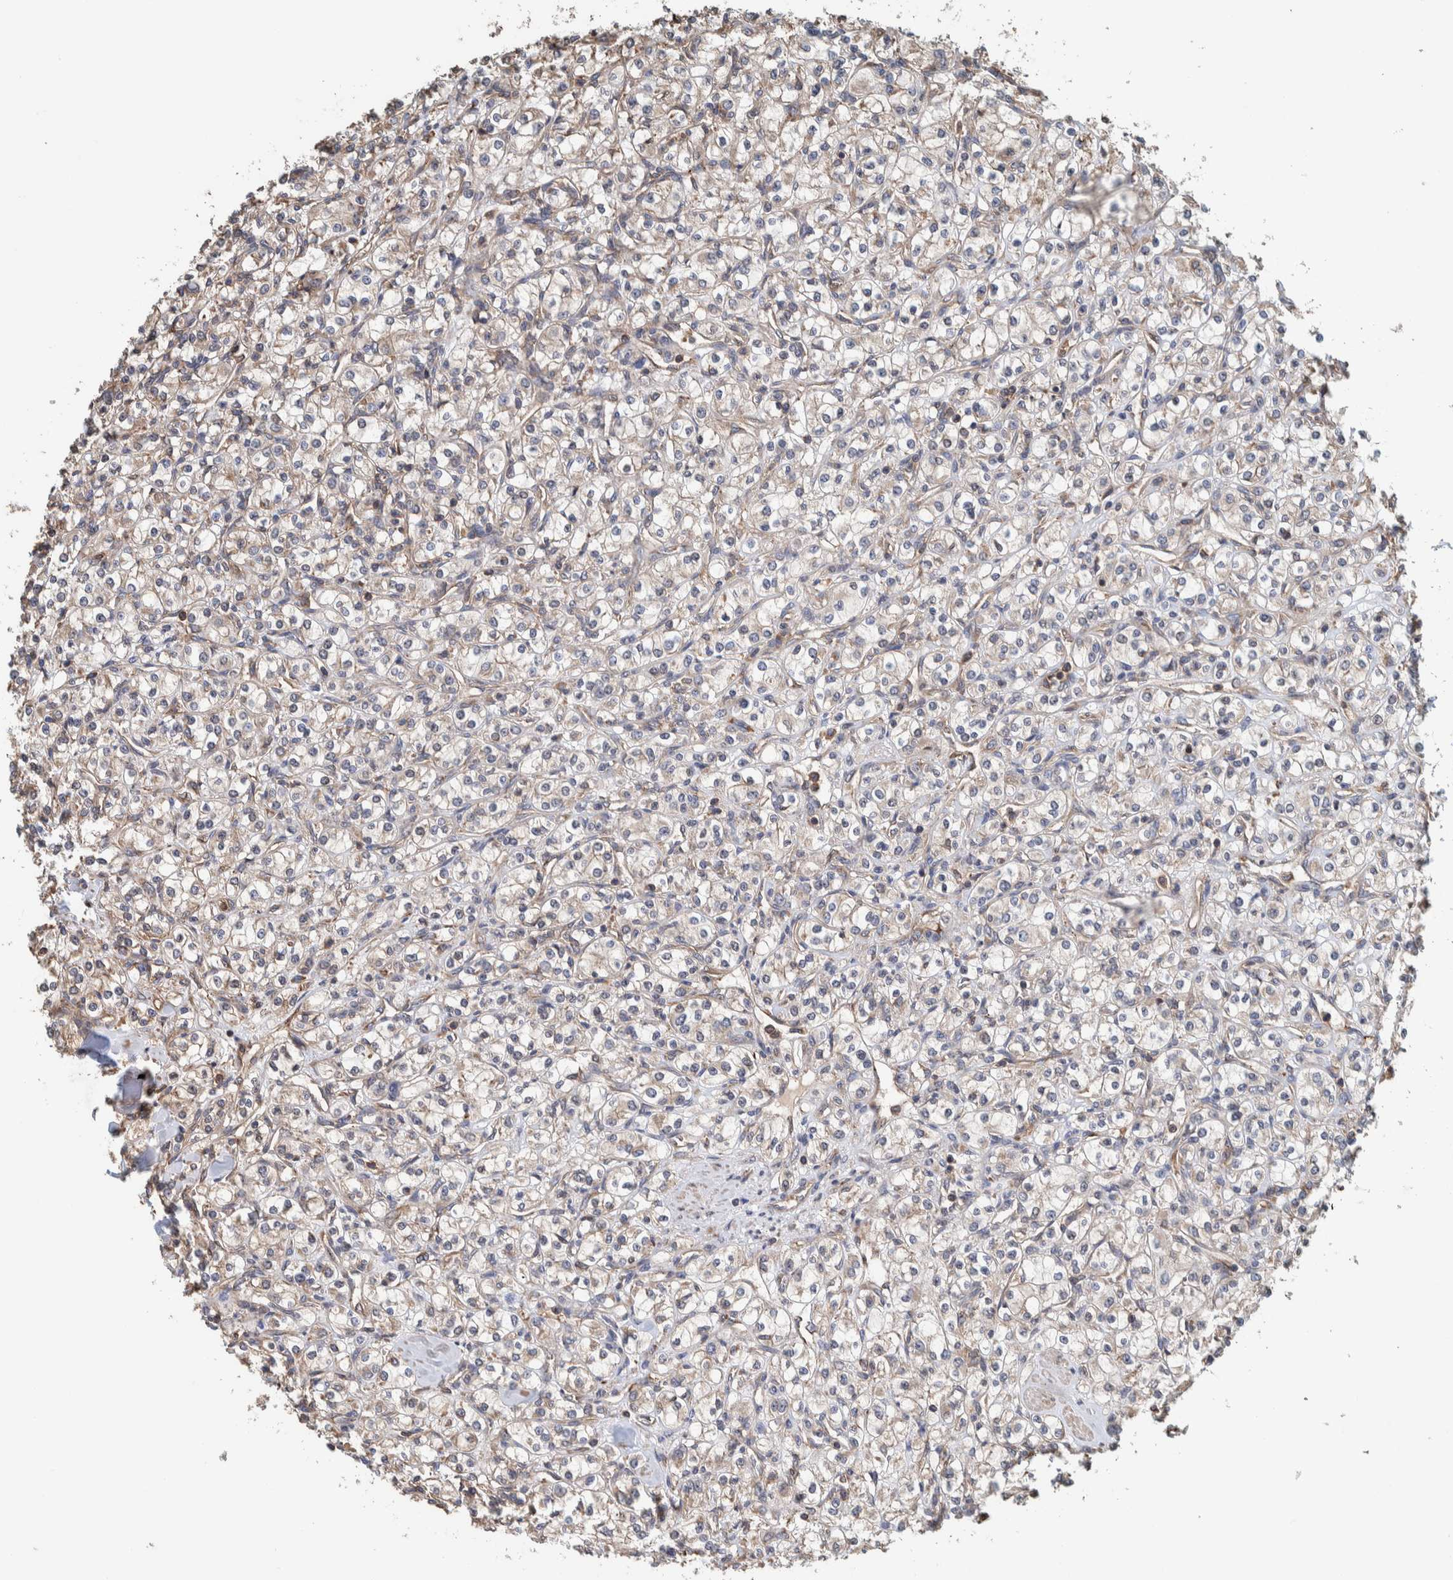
{"staining": {"intensity": "weak", "quantity": "25%-75%", "location": "cytoplasmic/membranous"}, "tissue": "renal cancer", "cell_type": "Tumor cells", "image_type": "cancer", "snomed": [{"axis": "morphology", "description": "Adenocarcinoma, NOS"}, {"axis": "topography", "description": "Kidney"}], "caption": "Immunohistochemistry (DAB (3,3'-diaminobenzidine)) staining of renal cancer shows weak cytoplasmic/membranous protein staining in about 25%-75% of tumor cells.", "gene": "PLA2G3", "patient": {"sex": "male", "age": 77}}